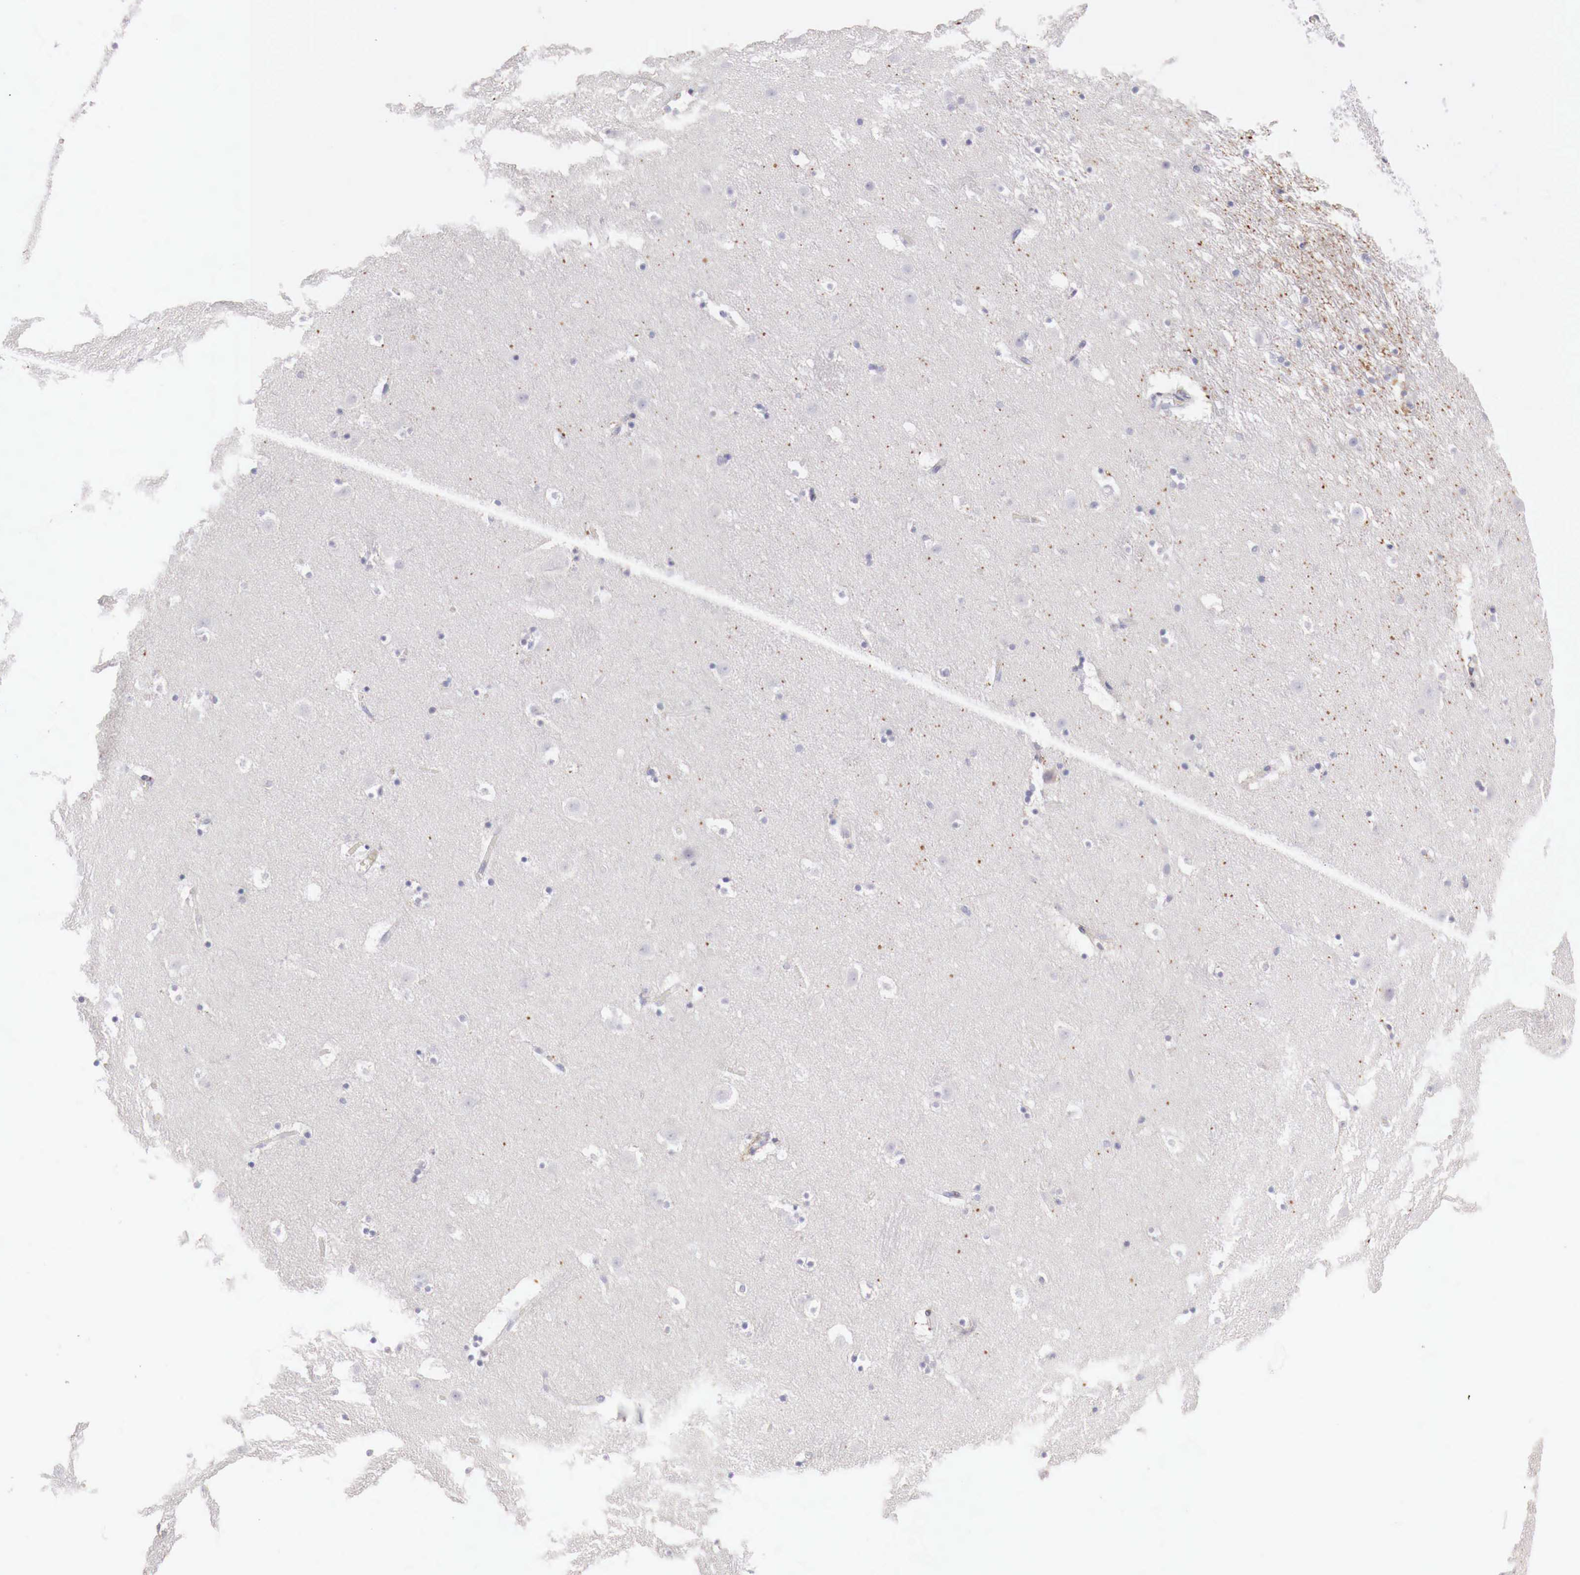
{"staining": {"intensity": "negative", "quantity": "none", "location": "none"}, "tissue": "caudate", "cell_type": "Glial cells", "image_type": "normal", "snomed": [{"axis": "morphology", "description": "Normal tissue, NOS"}, {"axis": "topography", "description": "Lateral ventricle wall"}], "caption": "Caudate was stained to show a protein in brown. There is no significant positivity in glial cells. Brightfield microscopy of immunohistochemistry (IHC) stained with DAB (3,3'-diaminobenzidine) (brown) and hematoxylin (blue), captured at high magnification.", "gene": "GLA", "patient": {"sex": "male", "age": 45}}